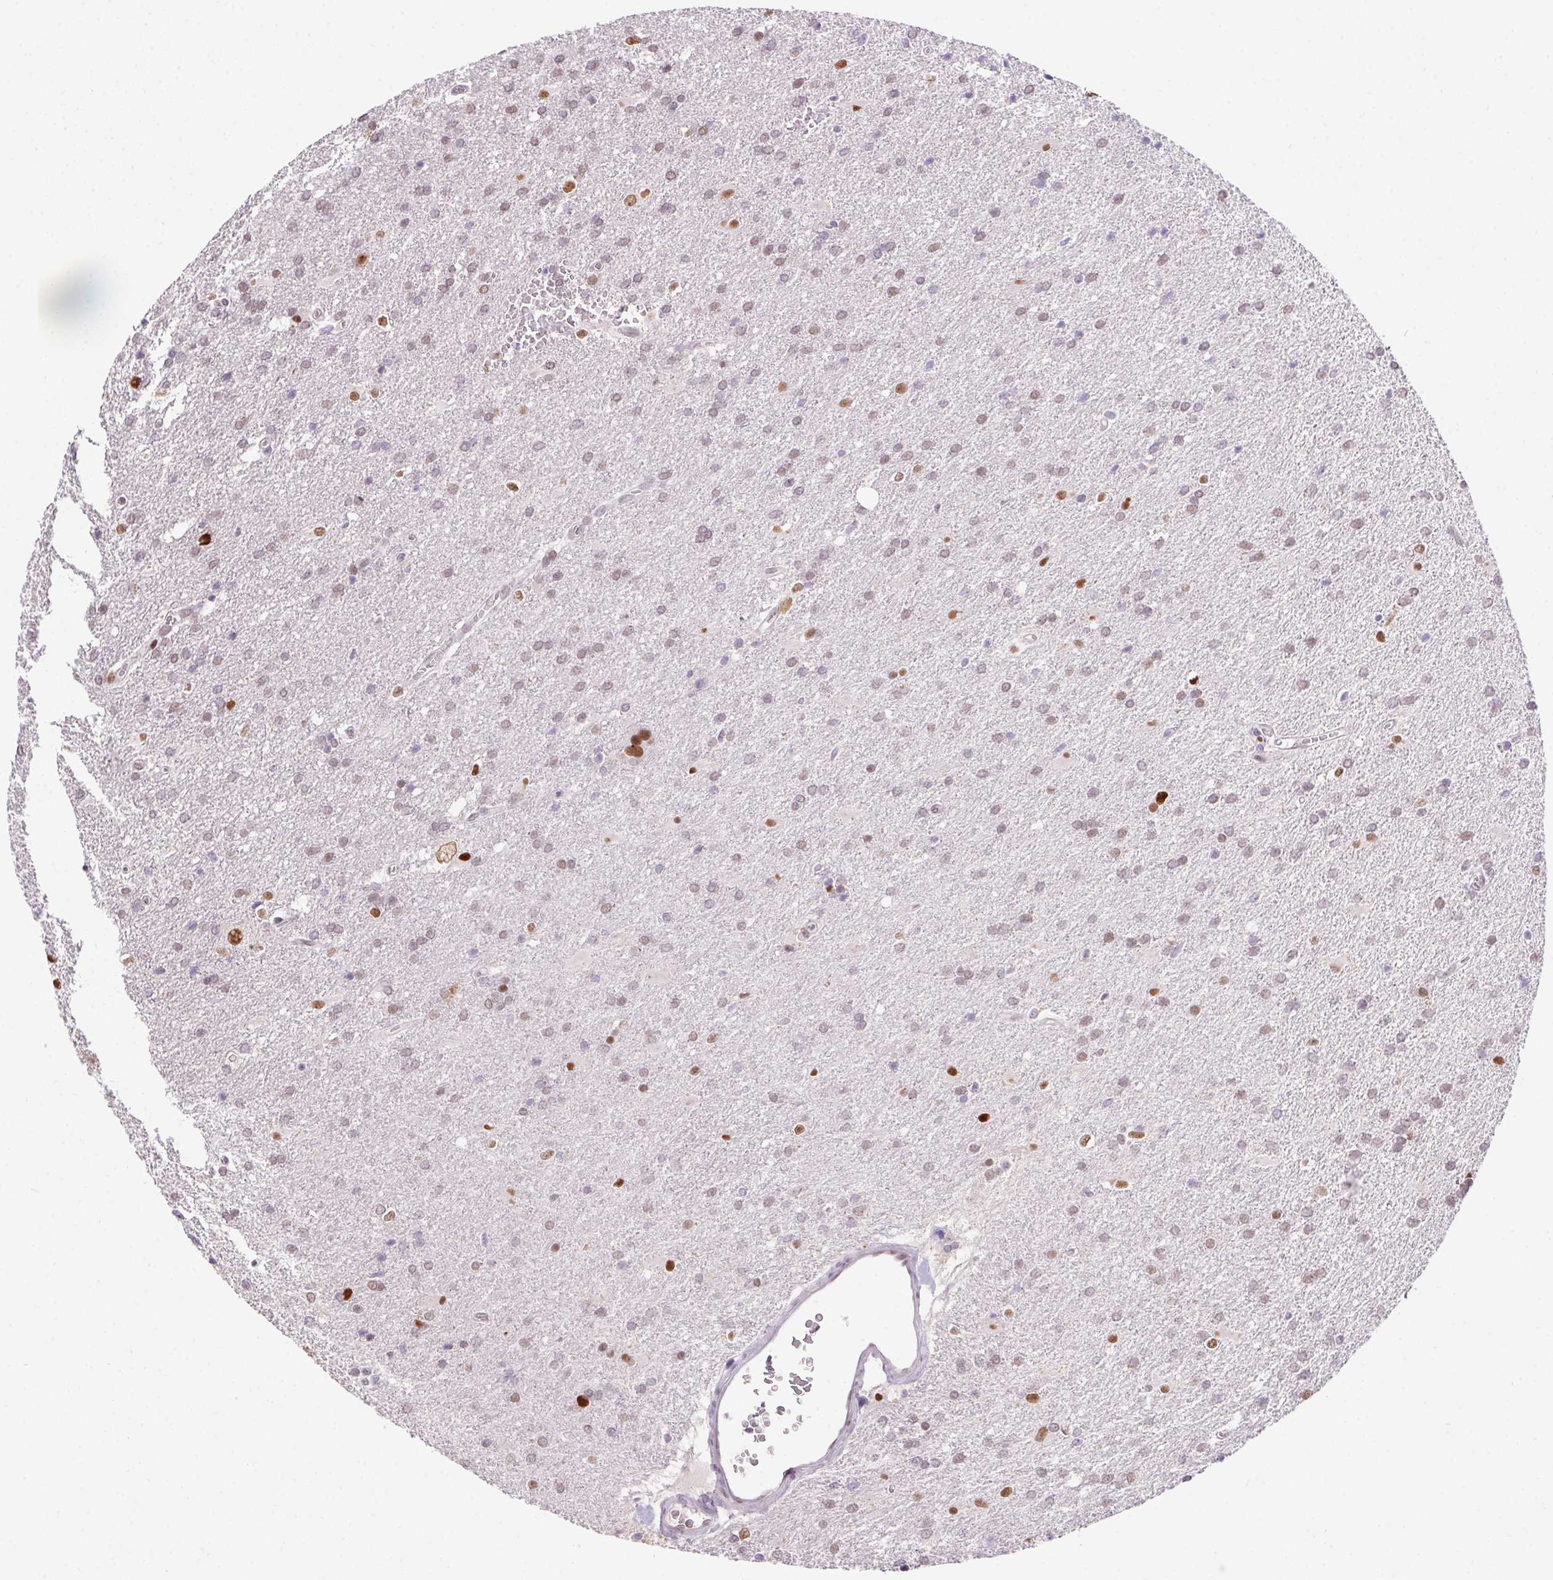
{"staining": {"intensity": "moderate", "quantity": "<25%", "location": "nuclear"}, "tissue": "glioma", "cell_type": "Tumor cells", "image_type": "cancer", "snomed": [{"axis": "morphology", "description": "Glioma, malignant, Low grade"}, {"axis": "topography", "description": "Brain"}], "caption": "Protein analysis of malignant glioma (low-grade) tissue displays moderate nuclear staining in approximately <25% of tumor cells.", "gene": "SP9", "patient": {"sex": "male", "age": 66}}